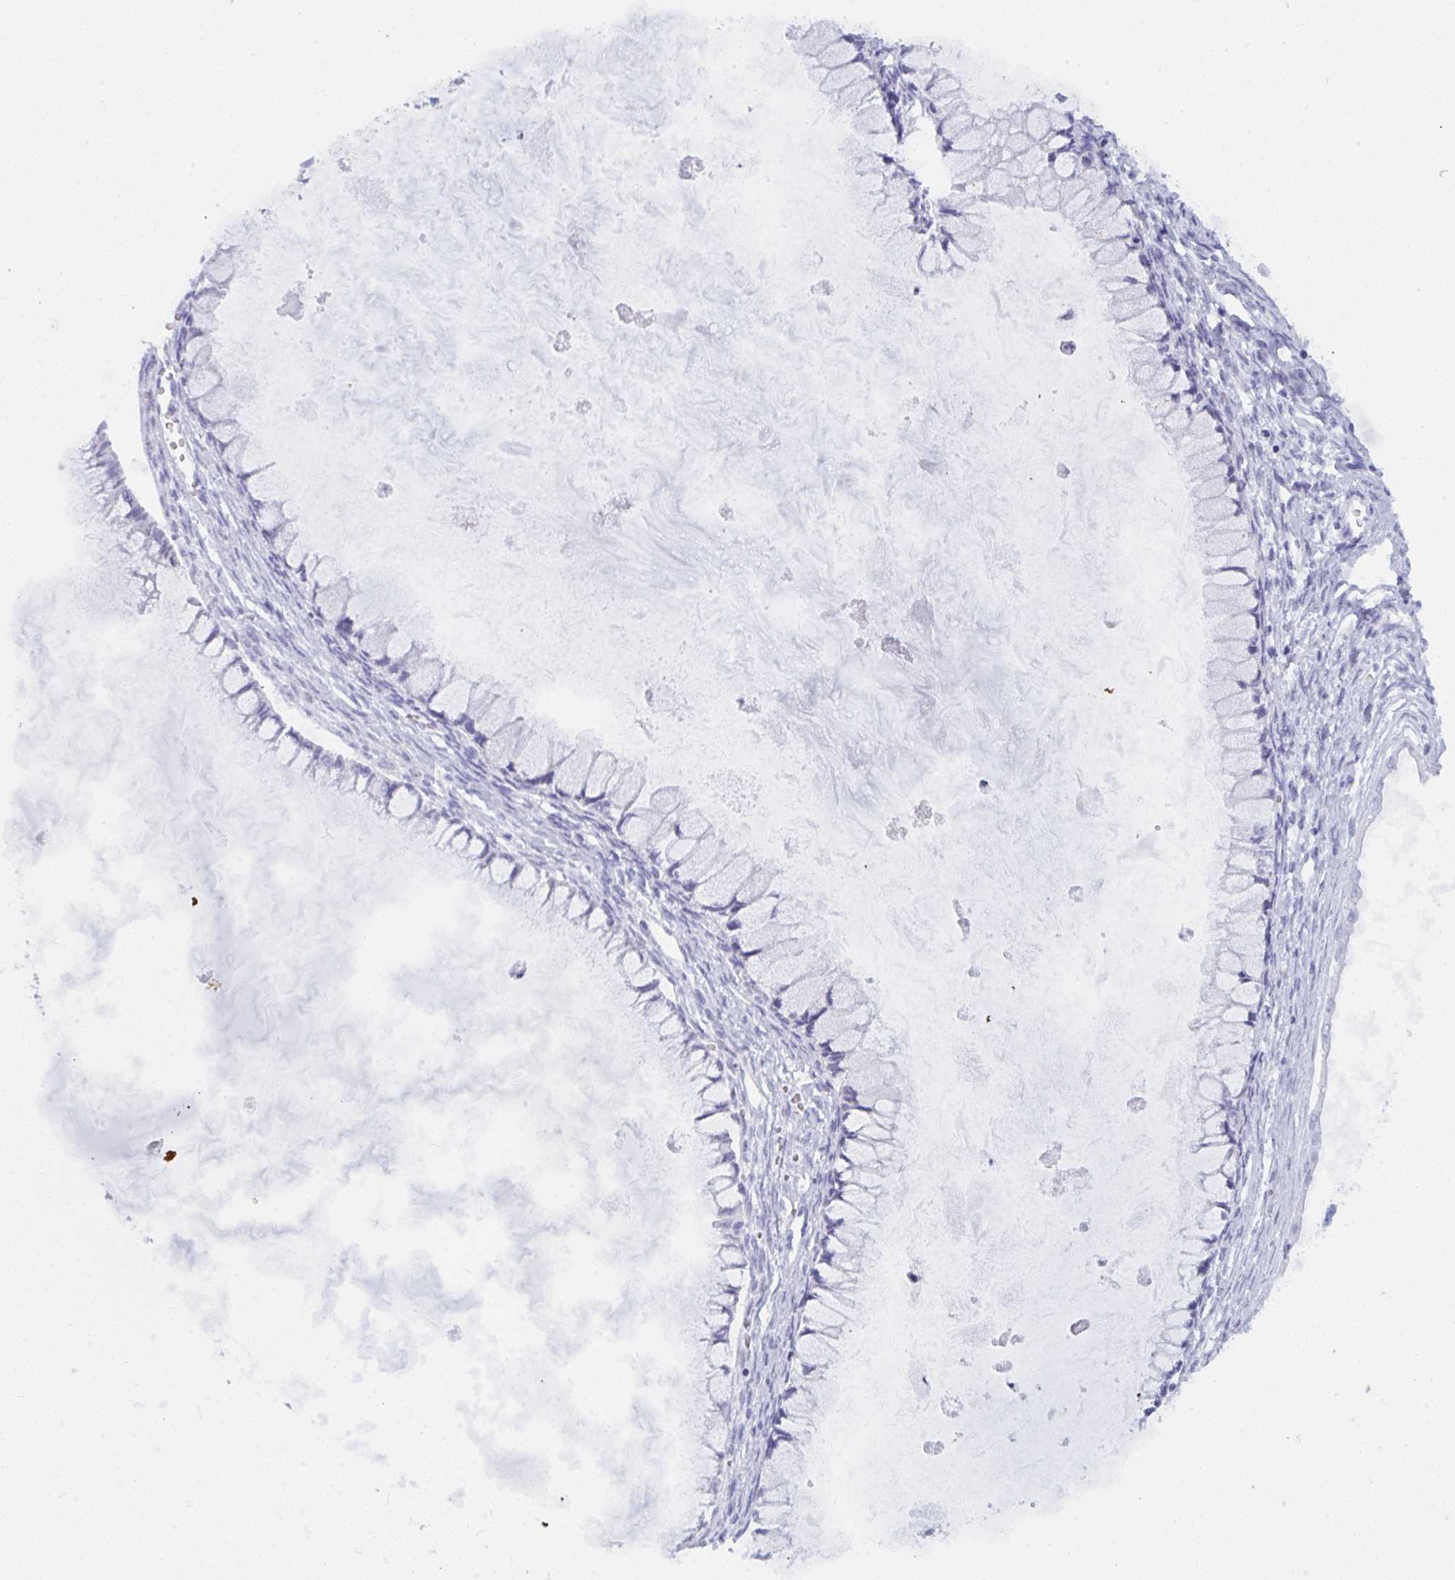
{"staining": {"intensity": "negative", "quantity": "none", "location": "none"}, "tissue": "ovarian cancer", "cell_type": "Tumor cells", "image_type": "cancer", "snomed": [{"axis": "morphology", "description": "Cystadenocarcinoma, mucinous, NOS"}, {"axis": "topography", "description": "Ovary"}], "caption": "High power microscopy histopathology image of an immunohistochemistry photomicrograph of mucinous cystadenocarcinoma (ovarian), revealing no significant staining in tumor cells.", "gene": "PRDM9", "patient": {"sex": "female", "age": 34}}